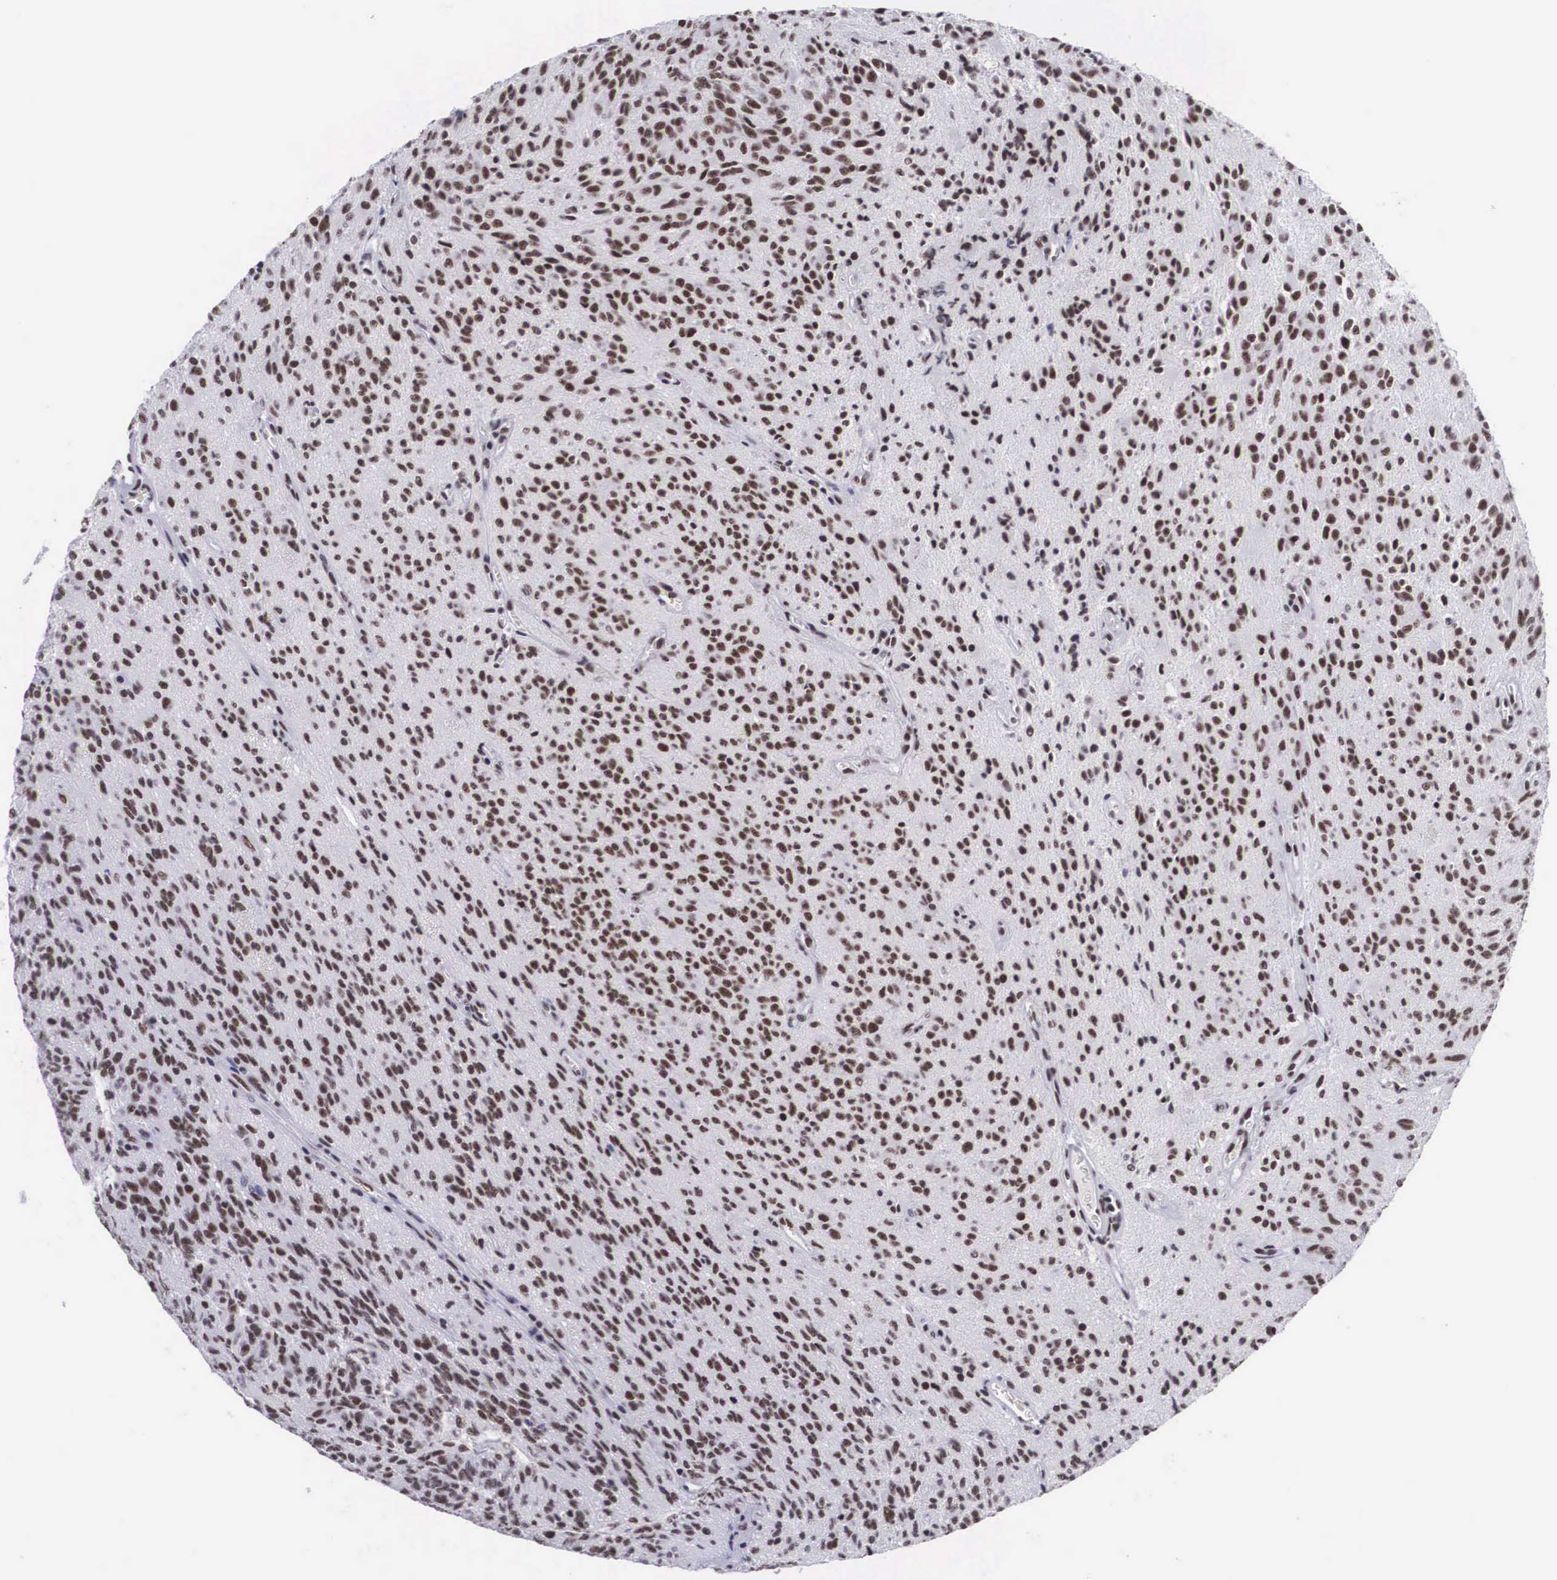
{"staining": {"intensity": "moderate", "quantity": ">75%", "location": "nuclear"}, "tissue": "glioma", "cell_type": "Tumor cells", "image_type": "cancer", "snomed": [{"axis": "morphology", "description": "Glioma, malignant, Low grade"}, {"axis": "topography", "description": "Brain"}], "caption": "Protein analysis of glioma tissue shows moderate nuclear positivity in approximately >75% of tumor cells. (DAB (3,3'-diaminobenzidine) IHC with brightfield microscopy, high magnification).", "gene": "SF3A1", "patient": {"sex": "female", "age": 15}}